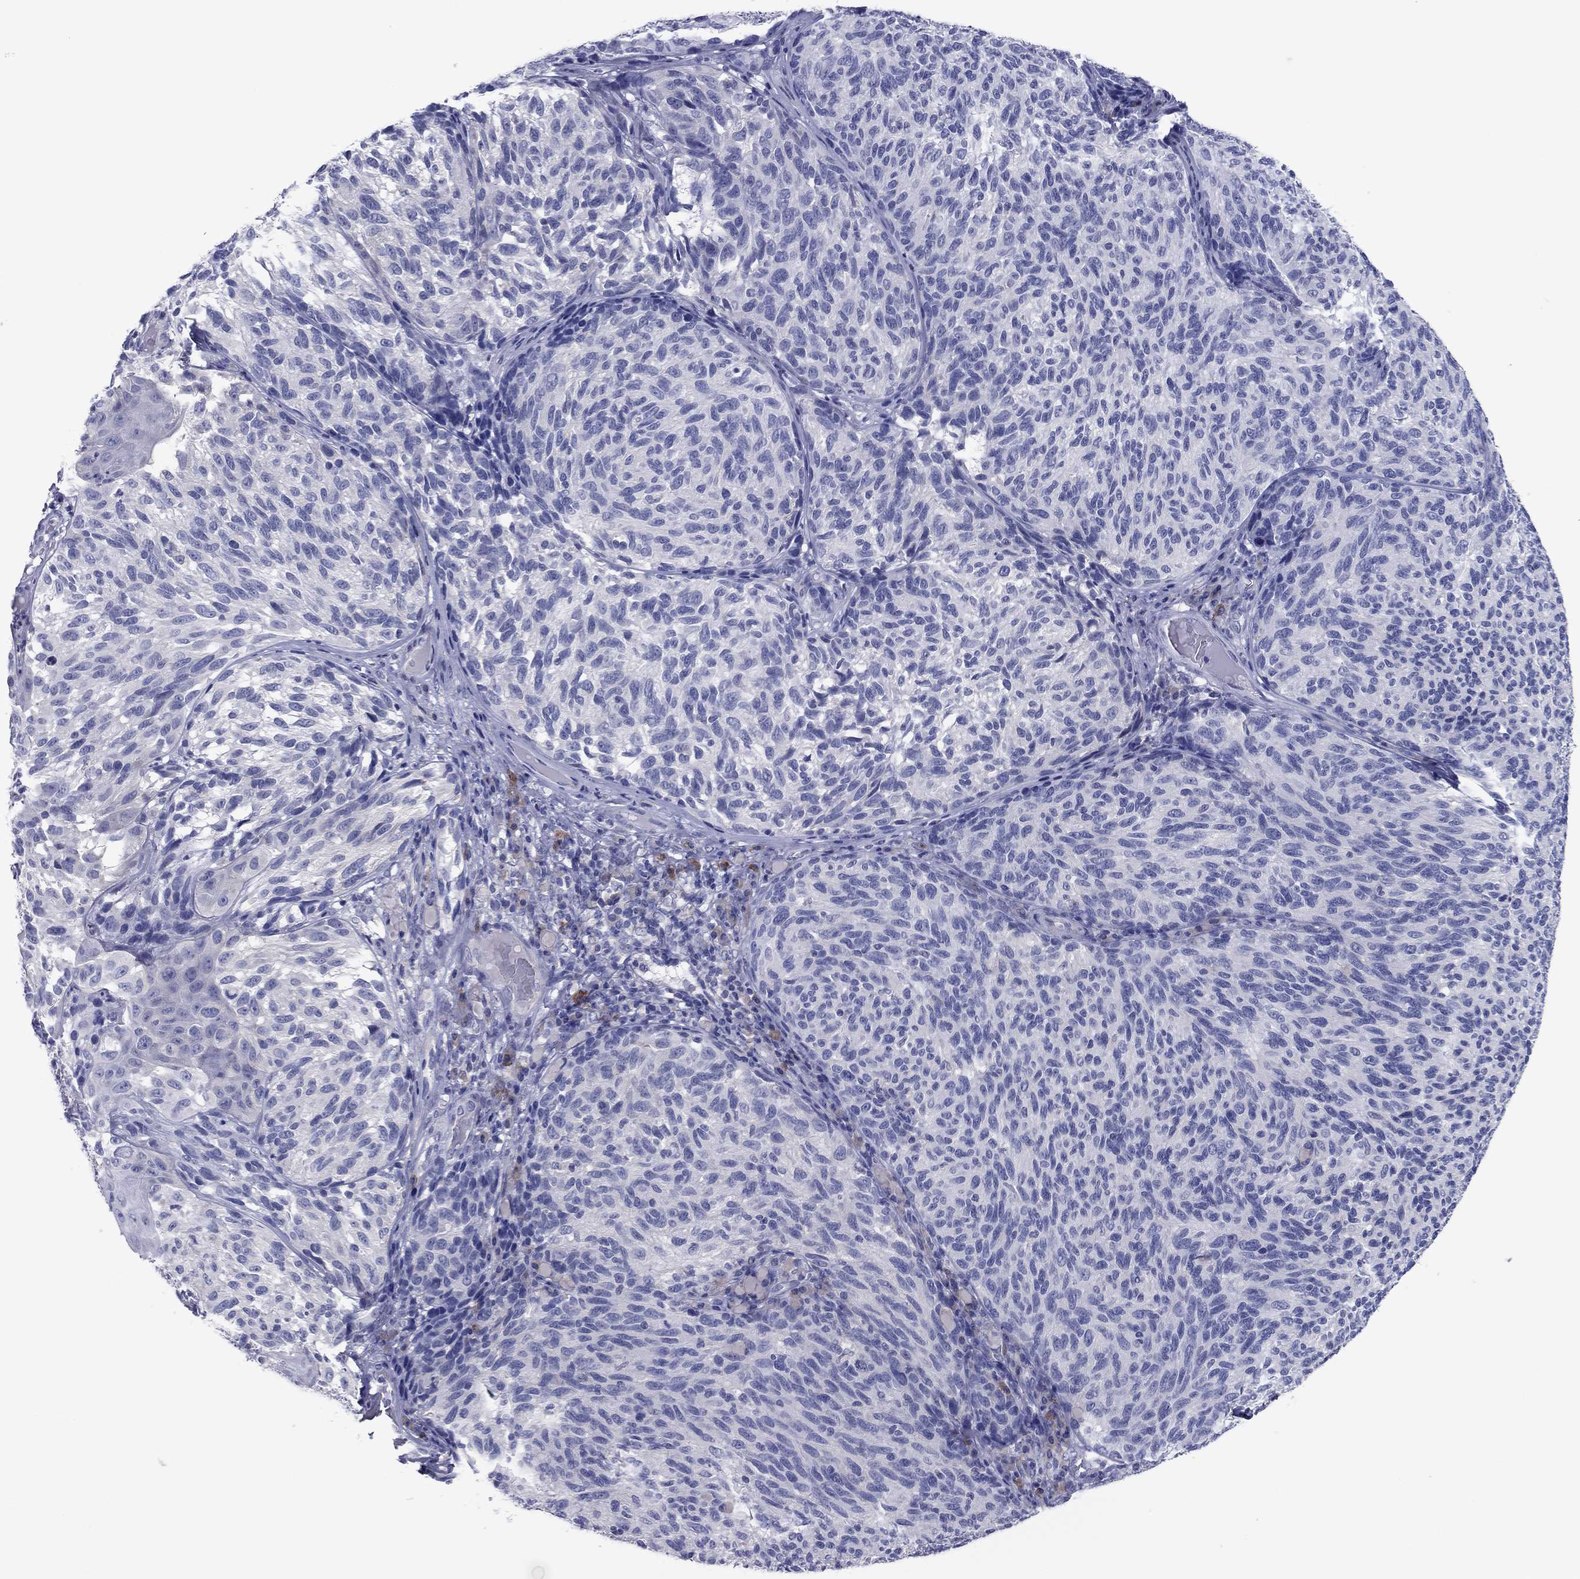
{"staining": {"intensity": "negative", "quantity": "none", "location": "none"}, "tissue": "melanoma", "cell_type": "Tumor cells", "image_type": "cancer", "snomed": [{"axis": "morphology", "description": "Malignant melanoma, NOS"}, {"axis": "topography", "description": "Skin"}], "caption": "This is an IHC micrograph of human malignant melanoma. There is no staining in tumor cells.", "gene": "GRK7", "patient": {"sex": "female", "age": 73}}